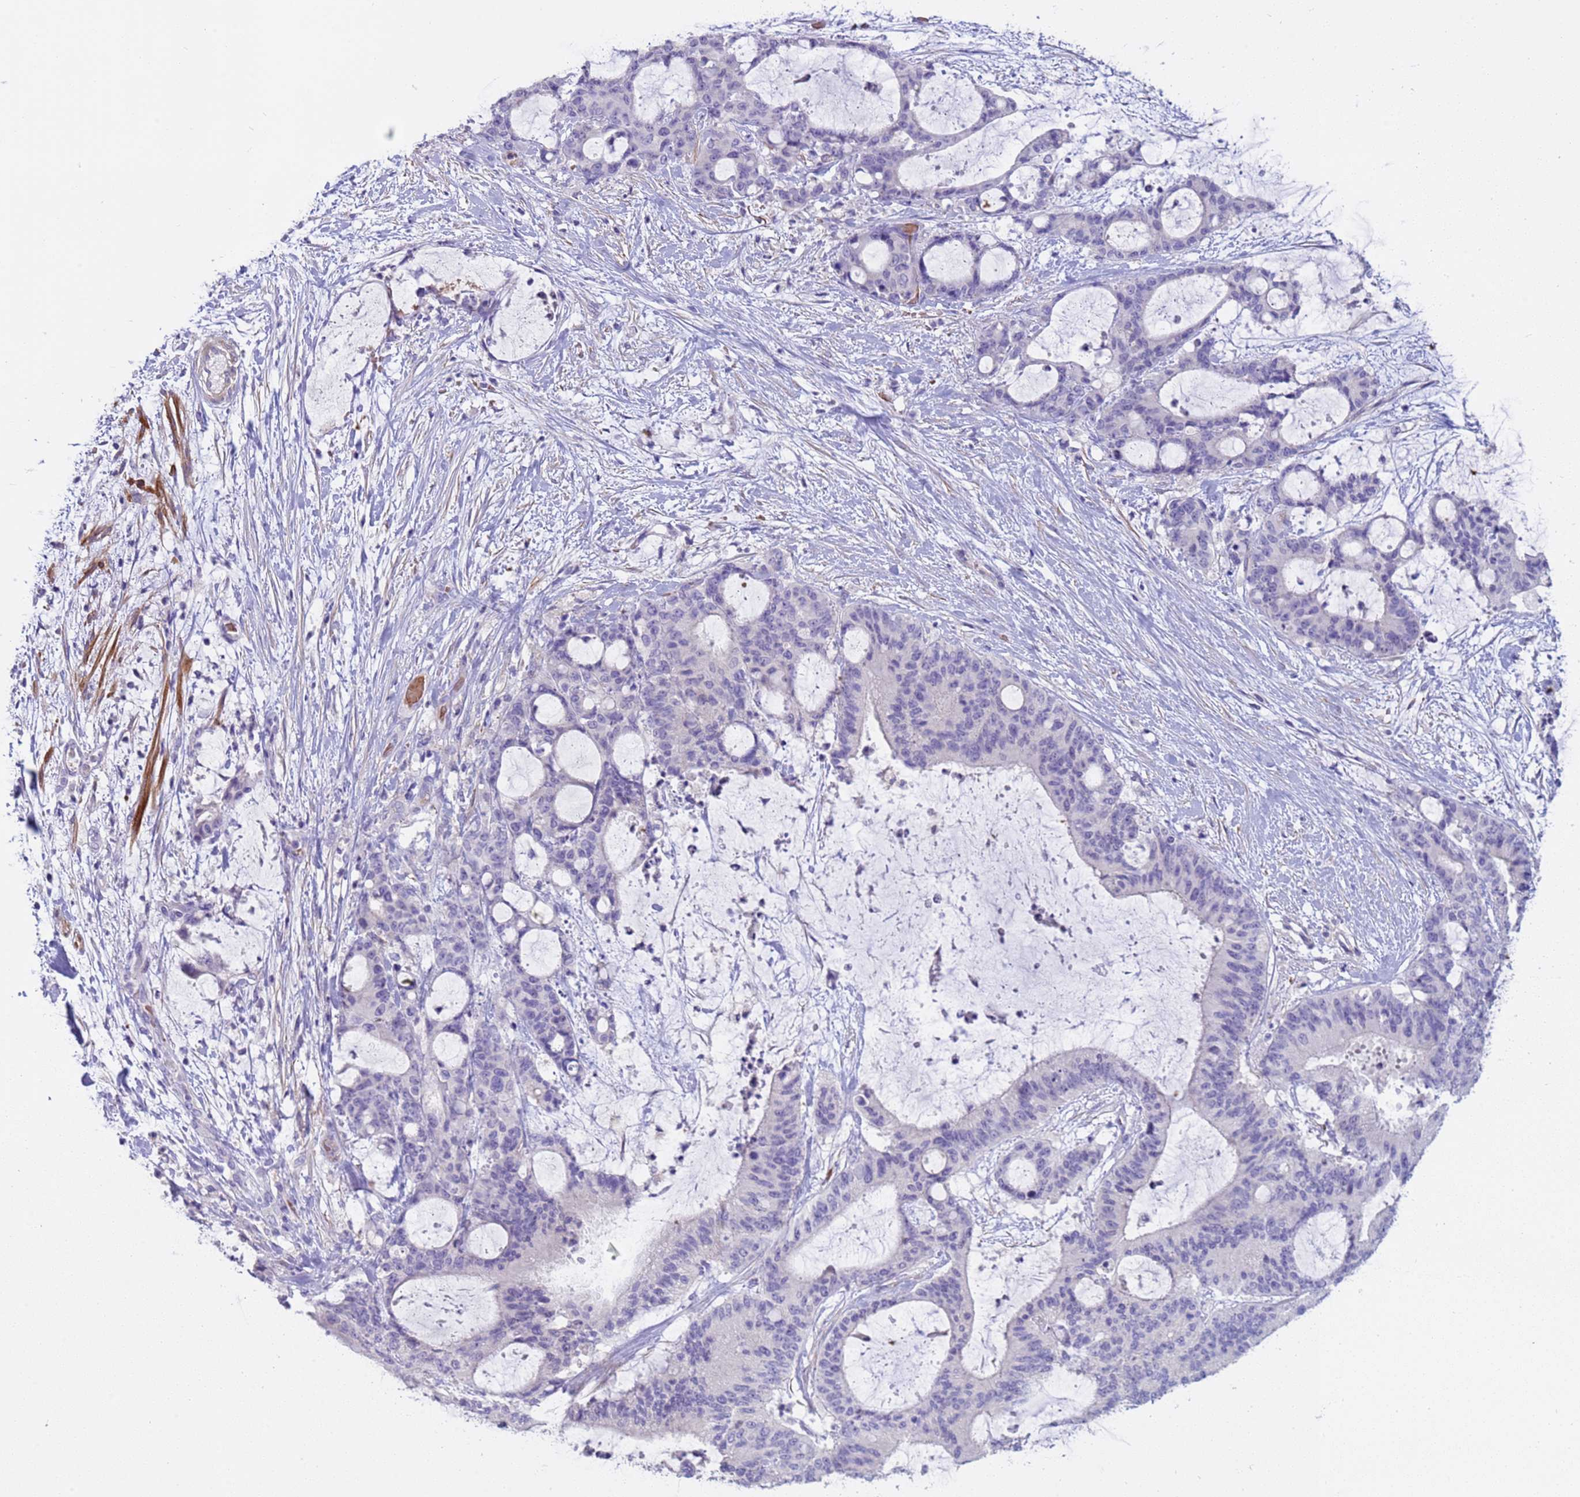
{"staining": {"intensity": "negative", "quantity": "none", "location": "none"}, "tissue": "liver cancer", "cell_type": "Tumor cells", "image_type": "cancer", "snomed": [{"axis": "morphology", "description": "Normal tissue, NOS"}, {"axis": "morphology", "description": "Cholangiocarcinoma"}, {"axis": "topography", "description": "Liver"}, {"axis": "topography", "description": "Peripheral nerve tissue"}], "caption": "Immunohistochemistry of liver cholangiocarcinoma exhibits no positivity in tumor cells.", "gene": "KBTBD3", "patient": {"sex": "female", "age": 73}}